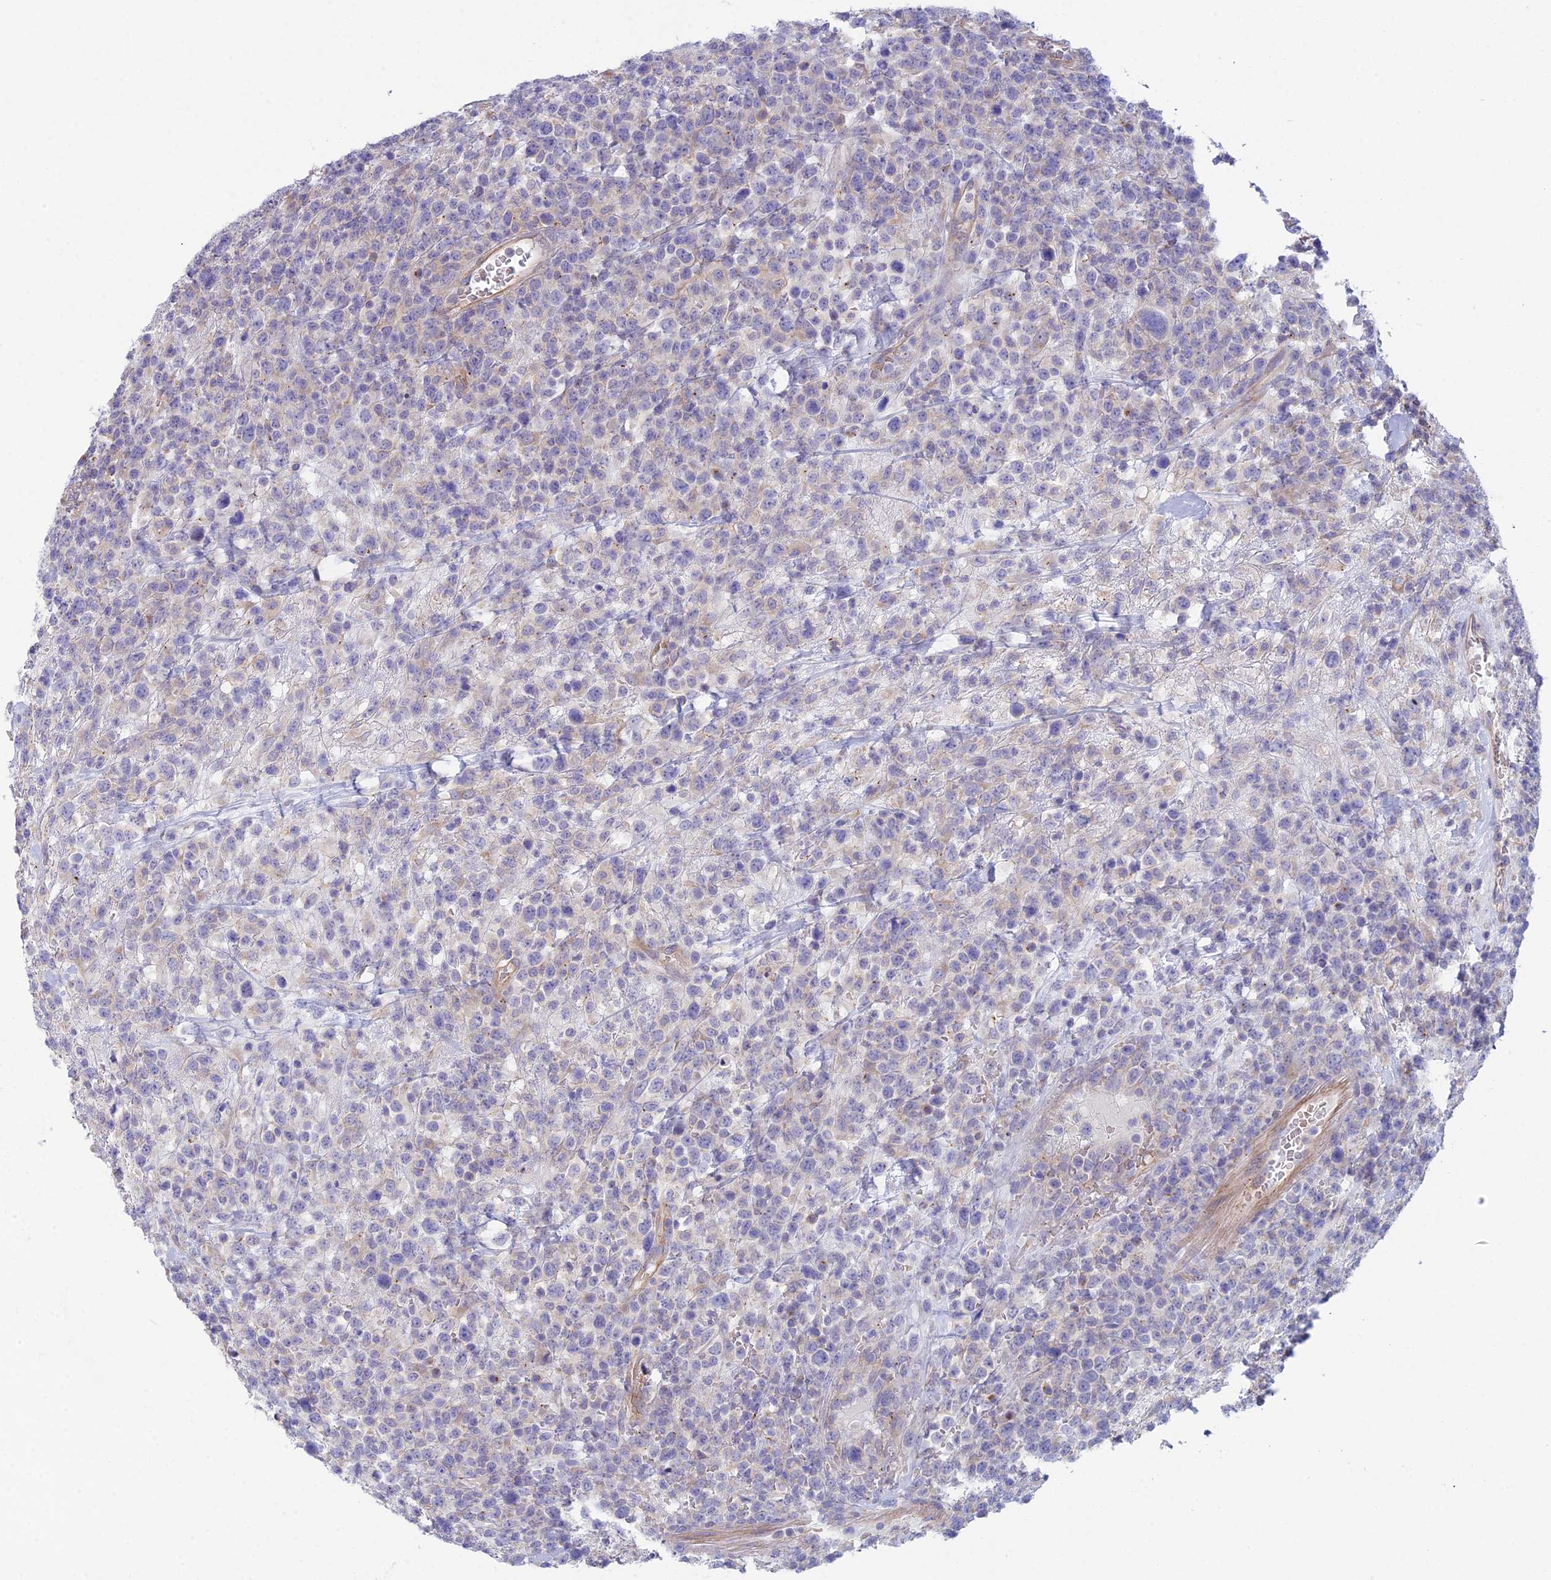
{"staining": {"intensity": "negative", "quantity": "none", "location": "none"}, "tissue": "lymphoma", "cell_type": "Tumor cells", "image_type": "cancer", "snomed": [{"axis": "morphology", "description": "Malignant lymphoma, non-Hodgkin's type, High grade"}, {"axis": "topography", "description": "Colon"}], "caption": "Human lymphoma stained for a protein using IHC shows no expression in tumor cells.", "gene": "ZNF564", "patient": {"sex": "female", "age": 53}}